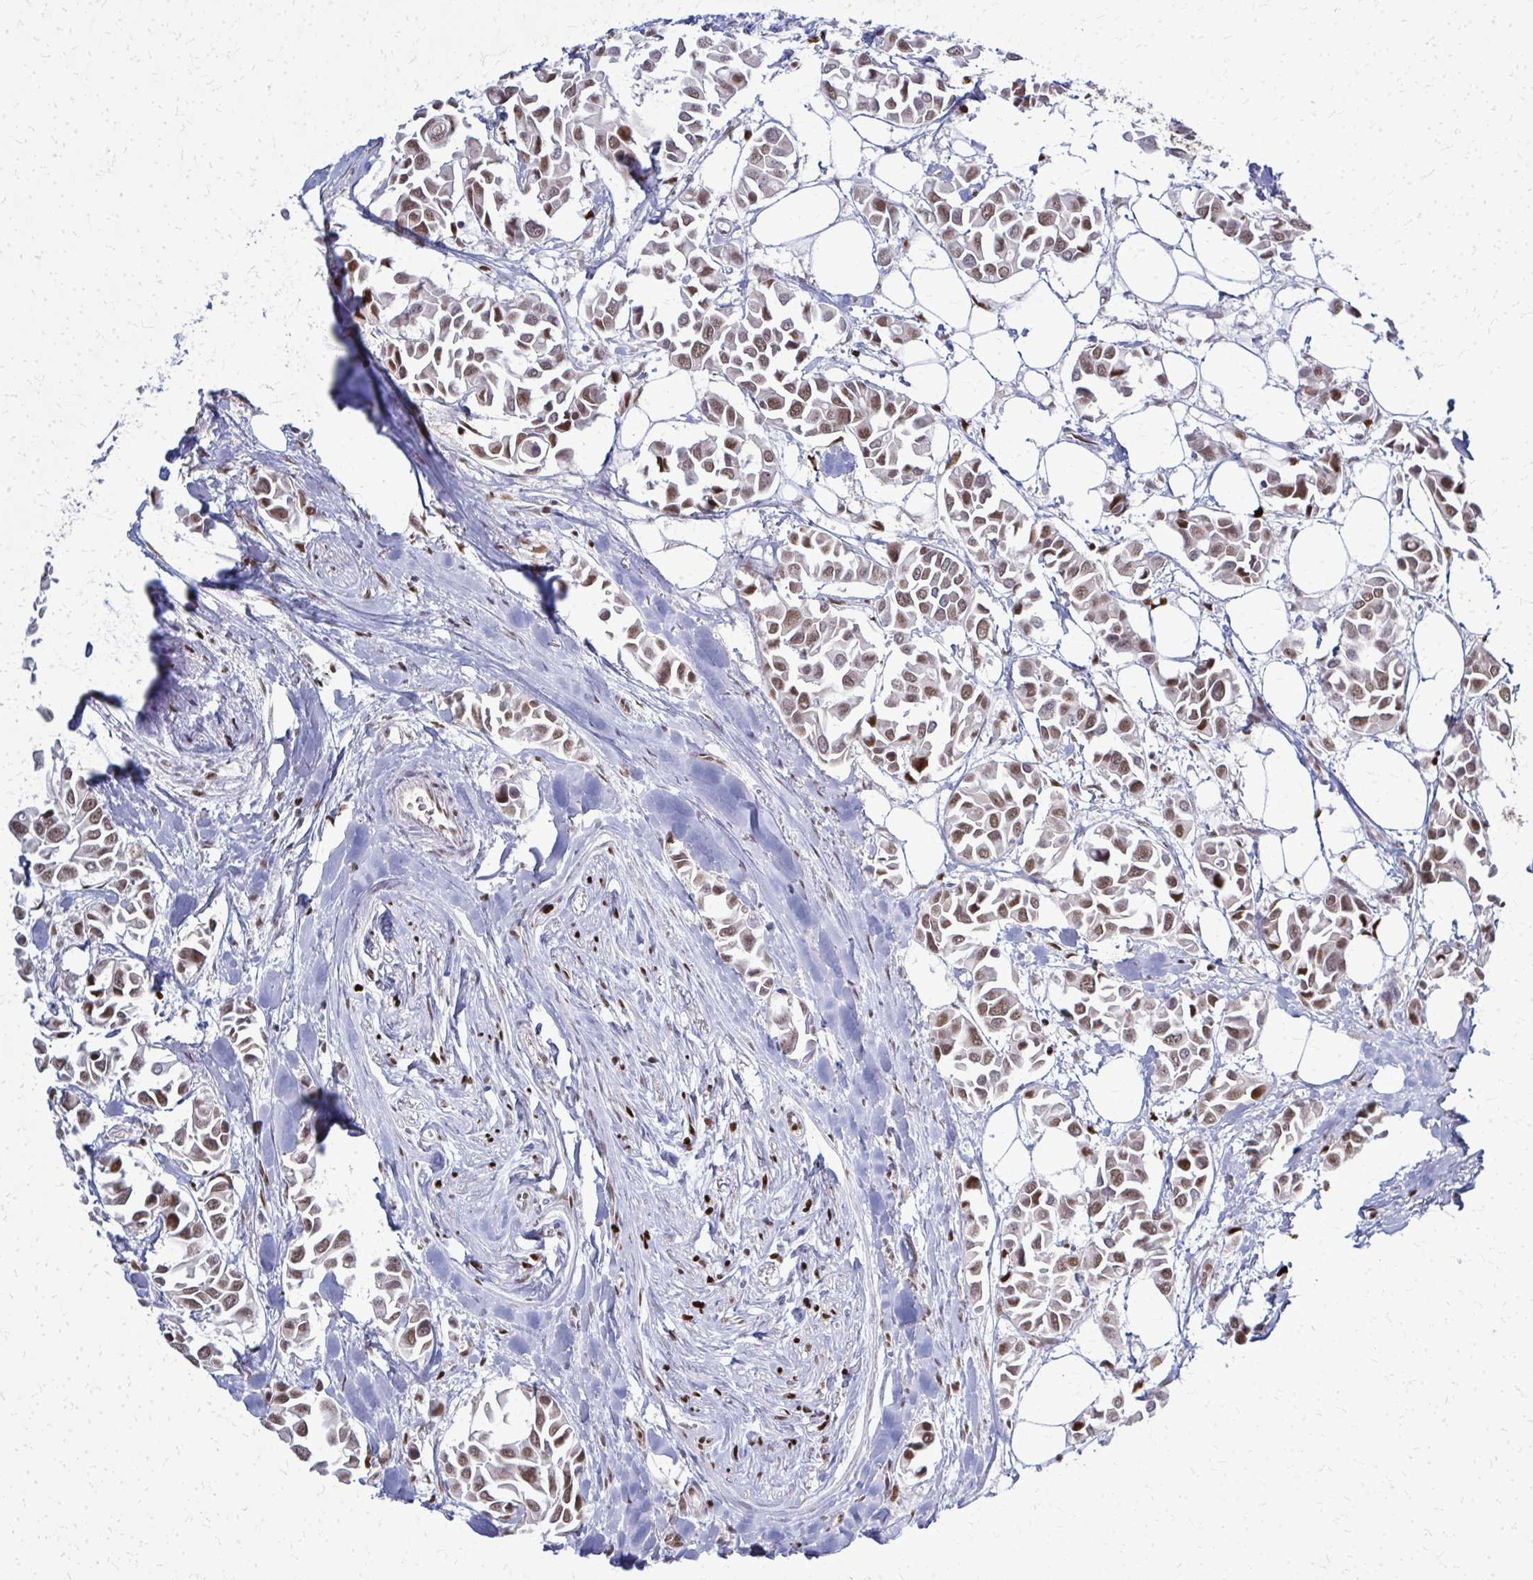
{"staining": {"intensity": "moderate", "quantity": "25%-75%", "location": "nuclear"}, "tissue": "breast cancer", "cell_type": "Tumor cells", "image_type": "cancer", "snomed": [{"axis": "morphology", "description": "Duct carcinoma"}, {"axis": "topography", "description": "Breast"}], "caption": "Immunohistochemical staining of intraductal carcinoma (breast) shows medium levels of moderate nuclear protein expression in approximately 25%-75% of tumor cells.", "gene": "ZNF559", "patient": {"sex": "female", "age": 54}}